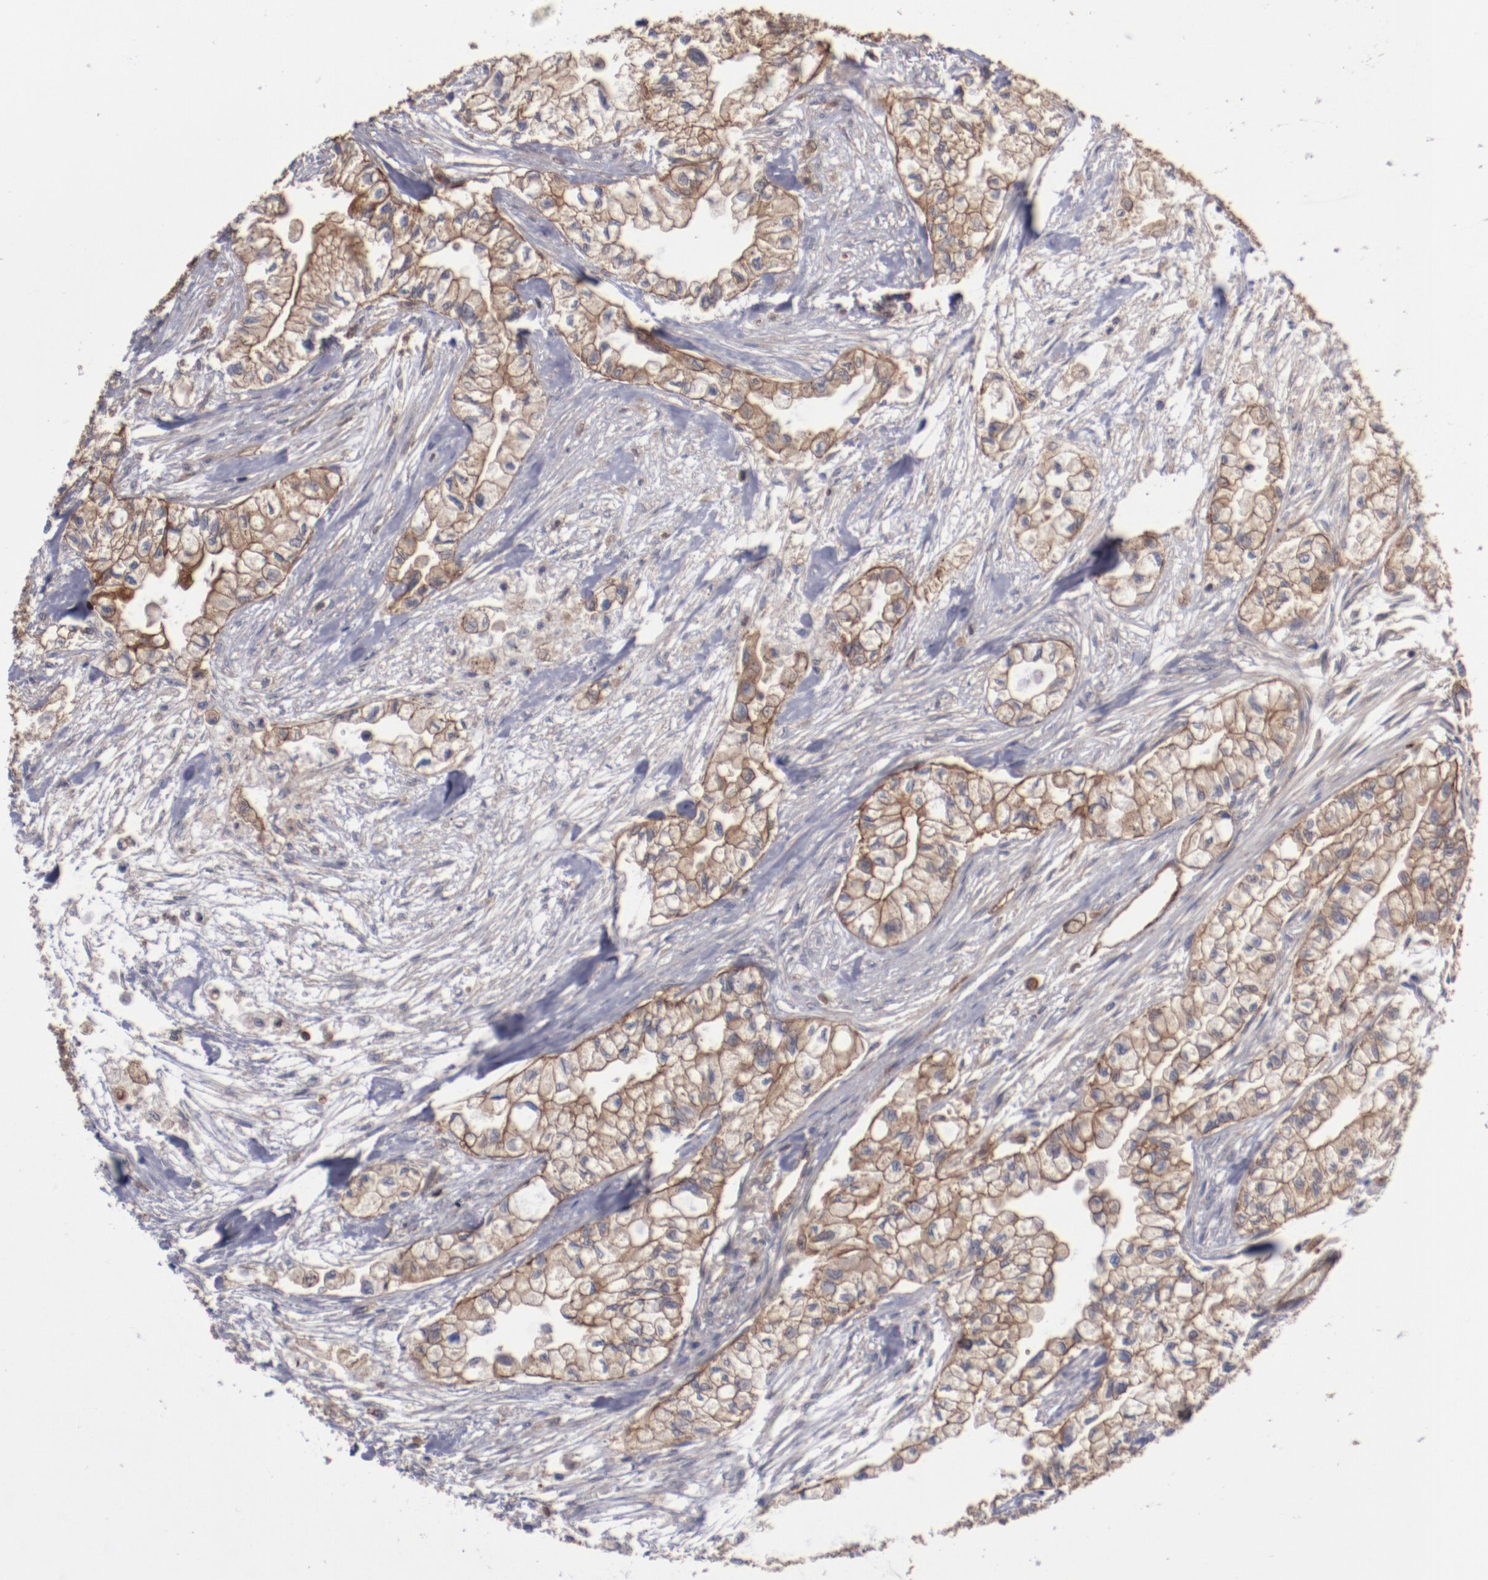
{"staining": {"intensity": "moderate", "quantity": ">75%", "location": "cytoplasmic/membranous"}, "tissue": "pancreatic cancer", "cell_type": "Tumor cells", "image_type": "cancer", "snomed": [{"axis": "morphology", "description": "Adenocarcinoma, NOS"}, {"axis": "topography", "description": "Pancreas"}], "caption": "About >75% of tumor cells in human pancreatic cancer (adenocarcinoma) exhibit moderate cytoplasmic/membranous protein expression as visualized by brown immunohistochemical staining.", "gene": "DNAAF2", "patient": {"sex": "male", "age": 79}}